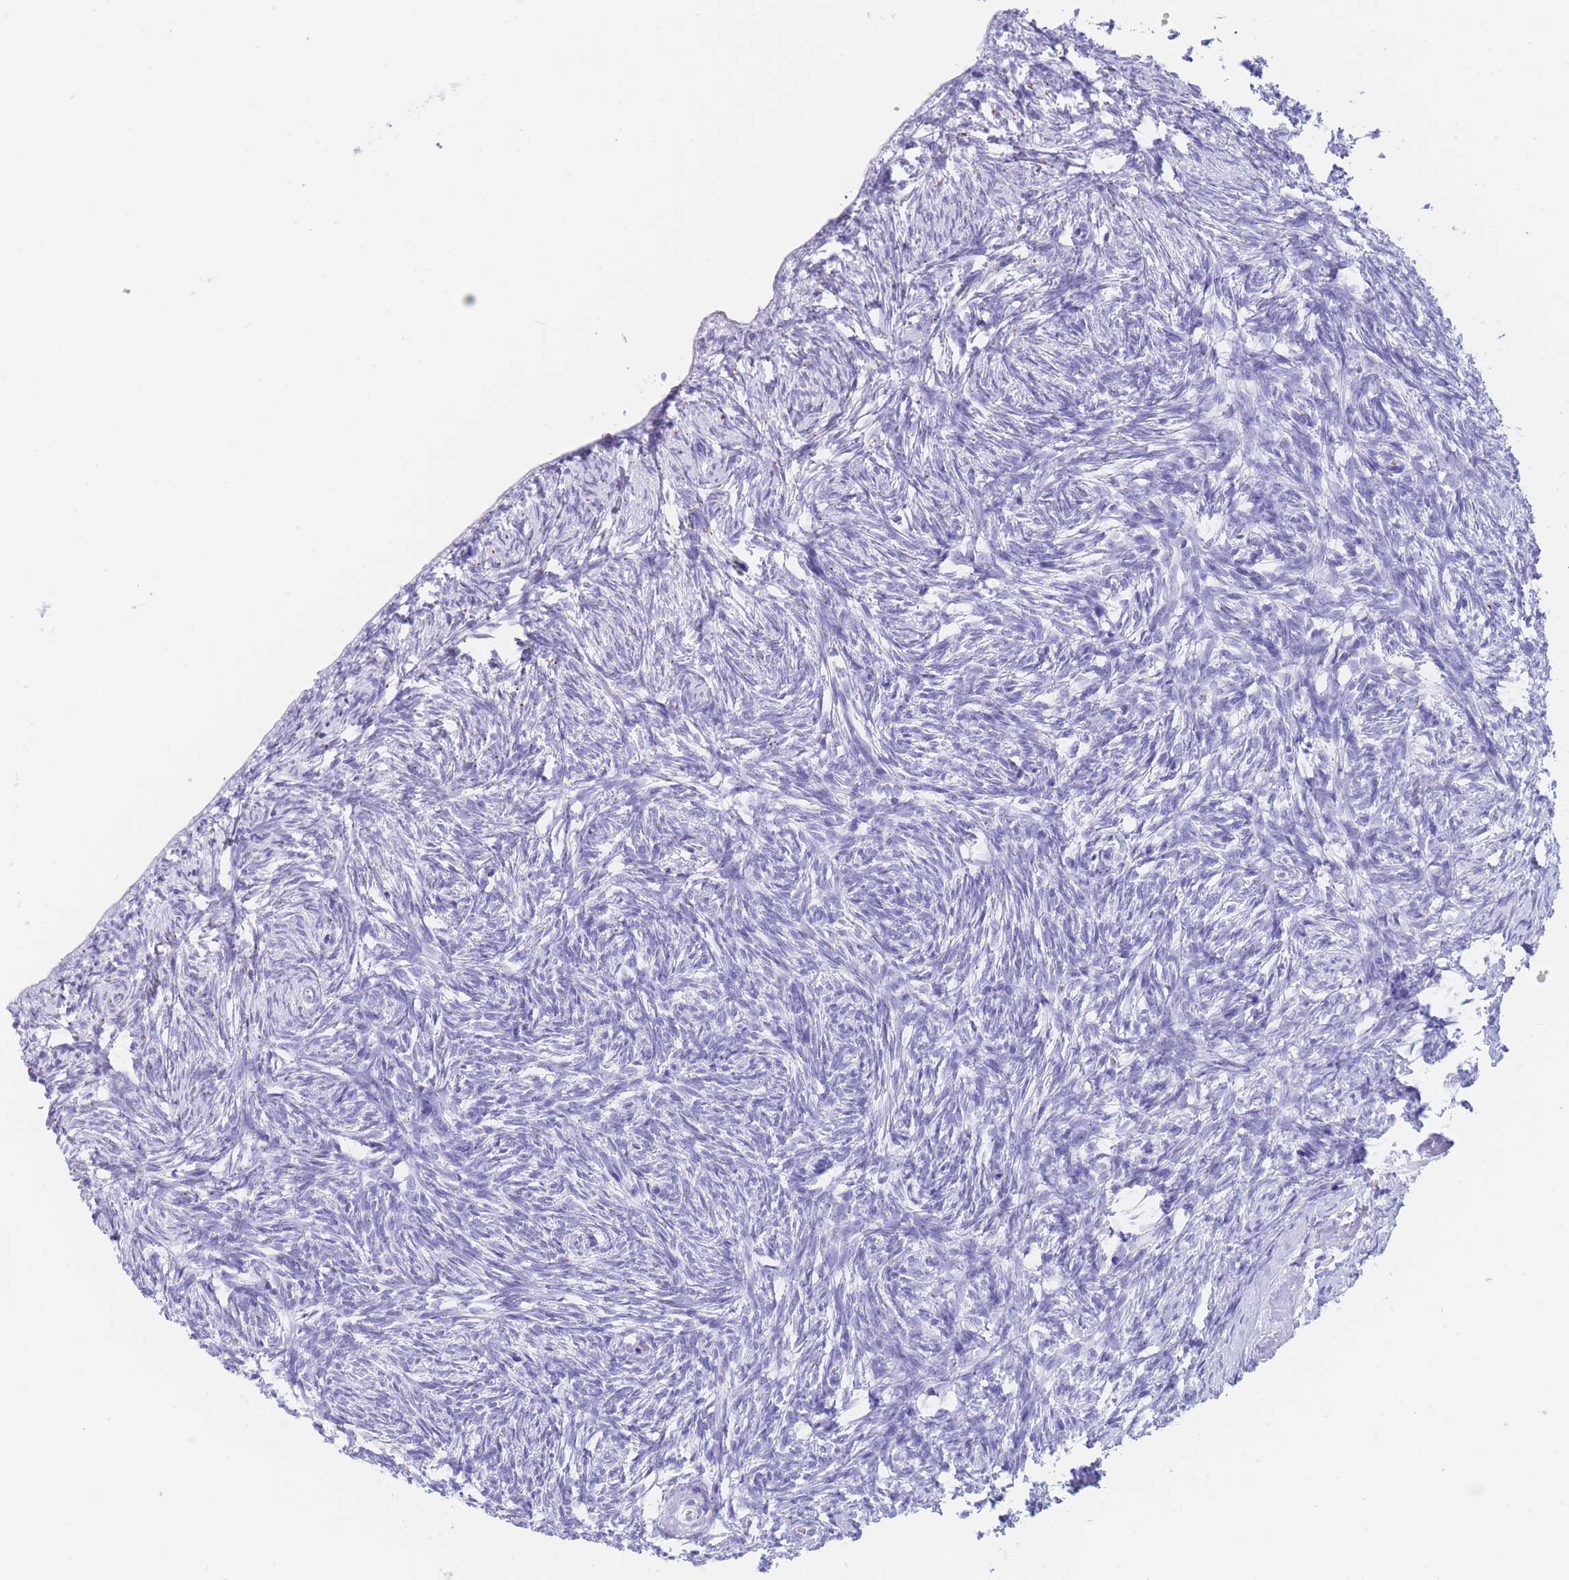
{"staining": {"intensity": "negative", "quantity": "none", "location": "none"}, "tissue": "ovary", "cell_type": "Ovarian stroma cells", "image_type": "normal", "snomed": [{"axis": "morphology", "description": "Normal tissue, NOS"}, {"axis": "topography", "description": "Ovary"}], "caption": "IHC photomicrograph of benign ovary: human ovary stained with DAB reveals no significant protein staining in ovarian stroma cells.", "gene": "FAM3C", "patient": {"sex": "female", "age": 51}}